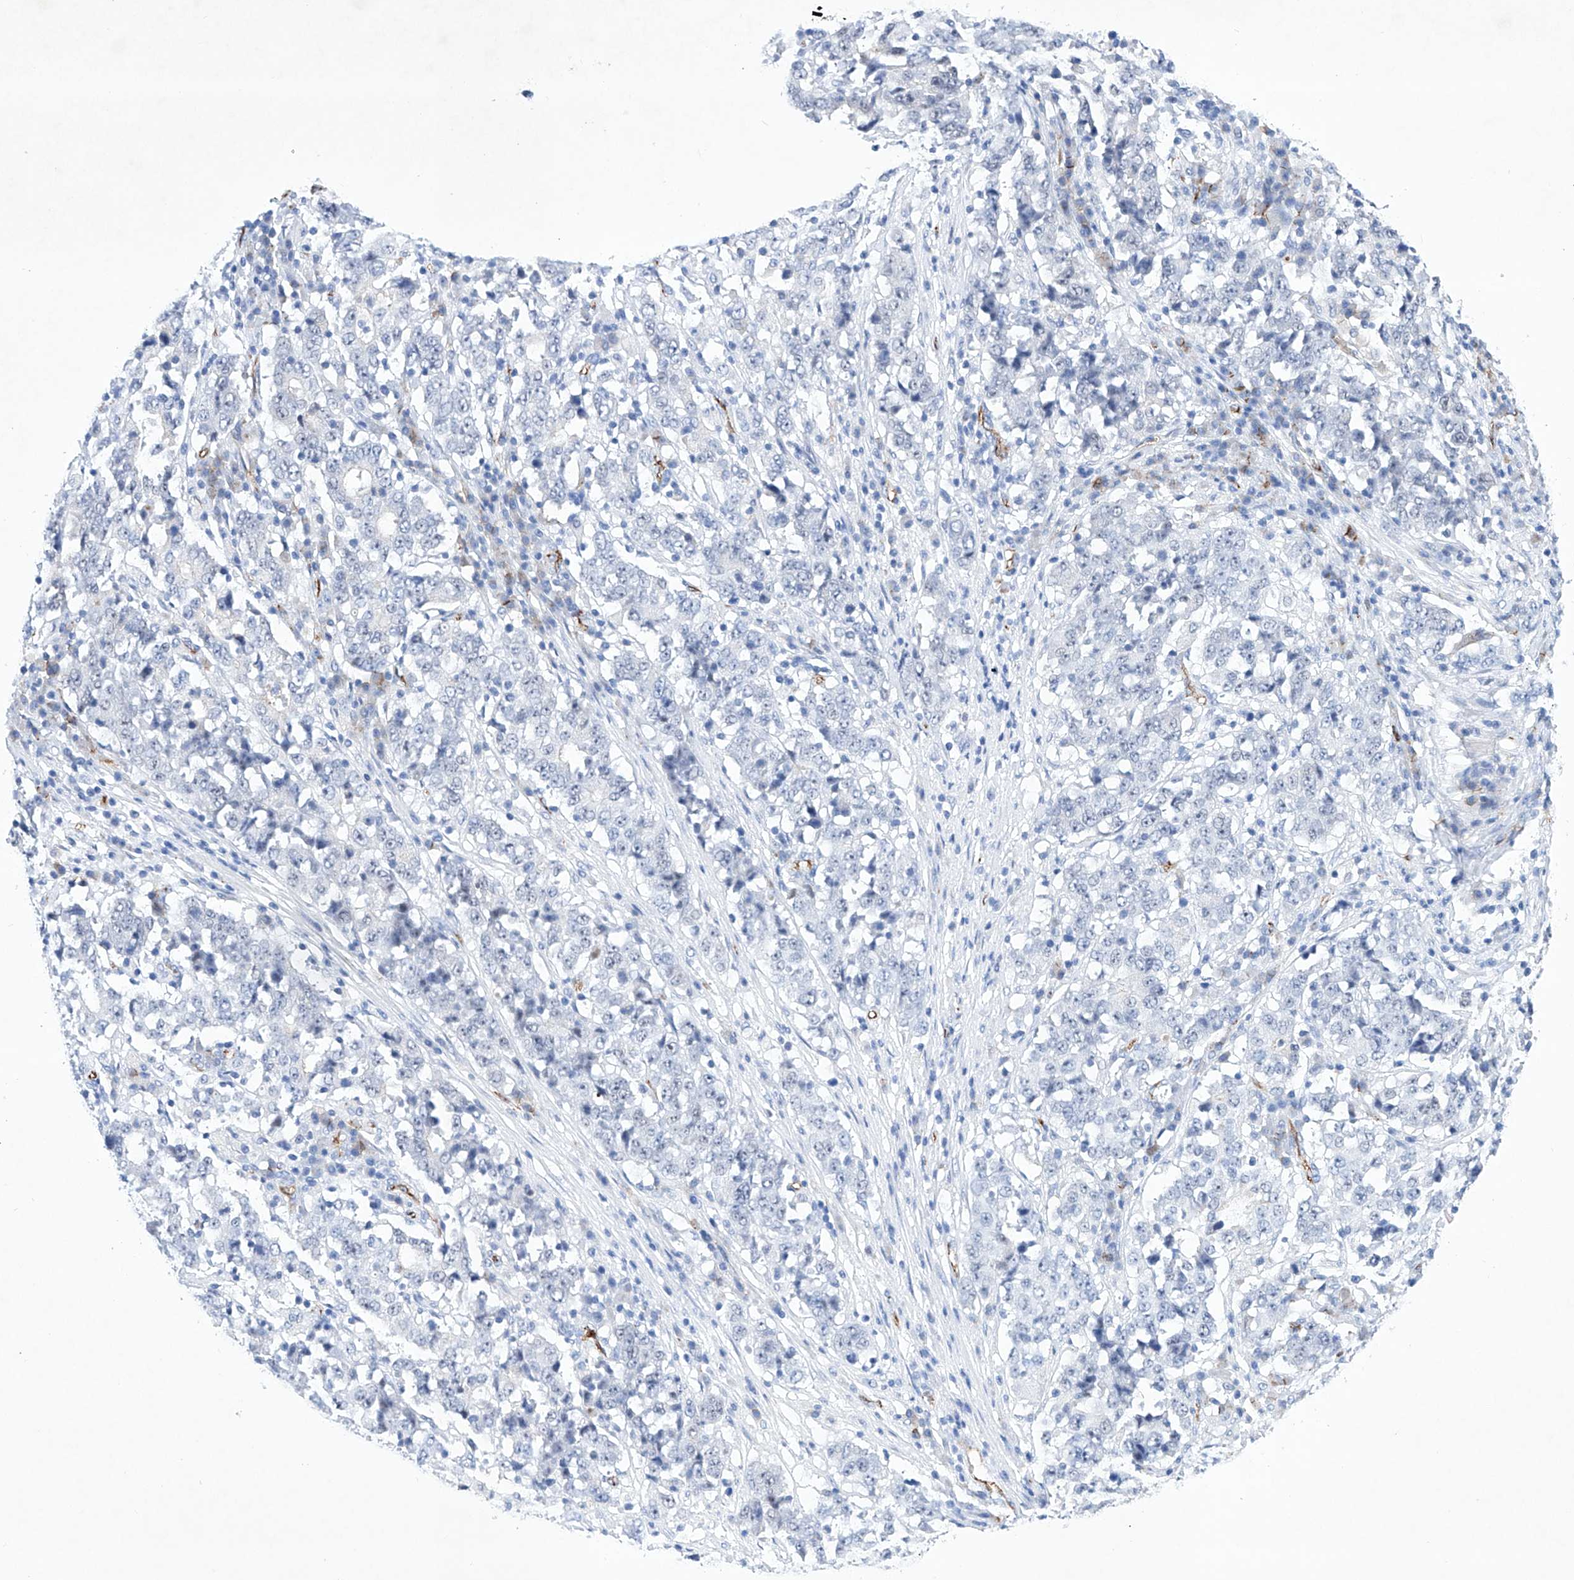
{"staining": {"intensity": "negative", "quantity": "none", "location": "none"}, "tissue": "stomach cancer", "cell_type": "Tumor cells", "image_type": "cancer", "snomed": [{"axis": "morphology", "description": "Adenocarcinoma, NOS"}, {"axis": "topography", "description": "Stomach"}], "caption": "An image of human stomach adenocarcinoma is negative for staining in tumor cells. (Stains: DAB immunohistochemistry with hematoxylin counter stain, Microscopy: brightfield microscopy at high magnification).", "gene": "ETV7", "patient": {"sex": "male", "age": 59}}